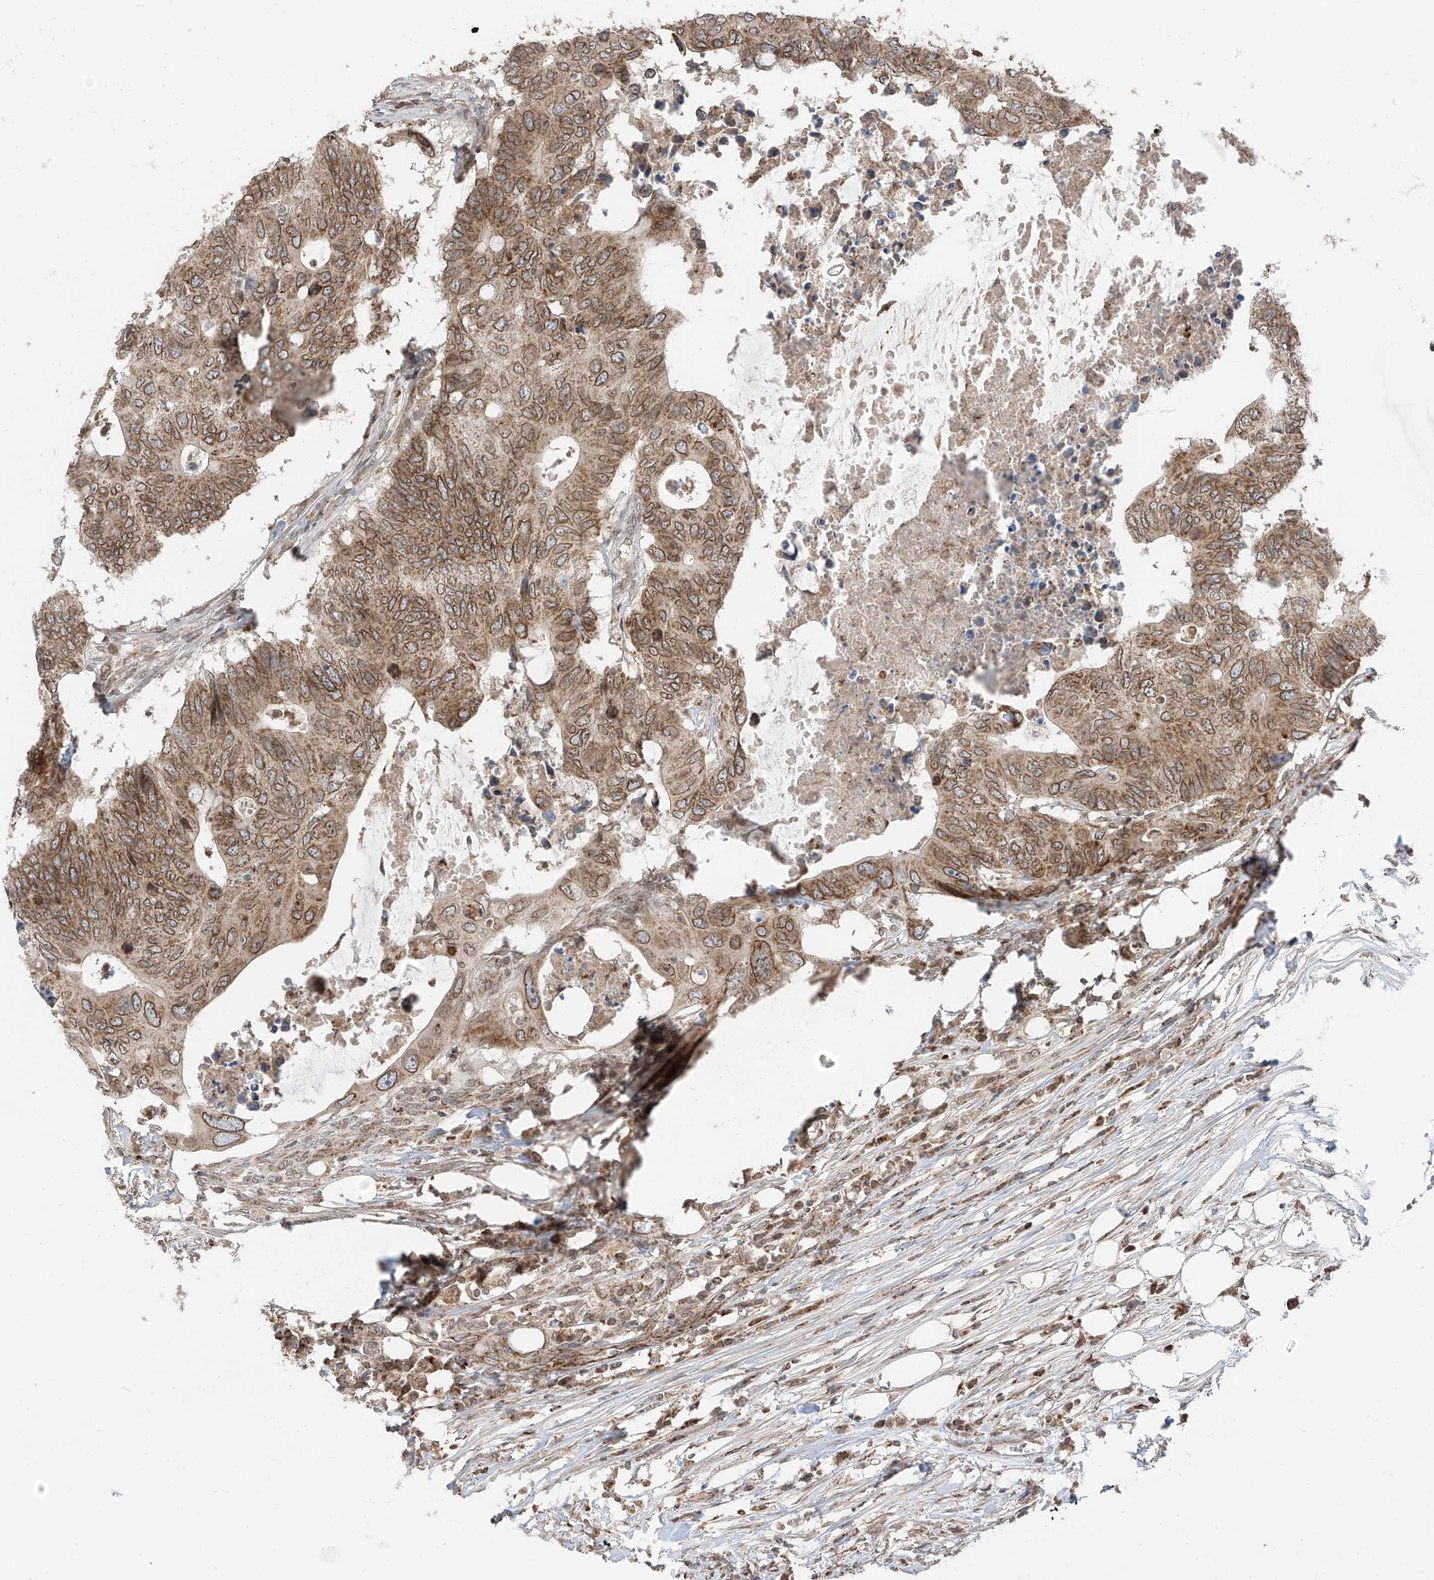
{"staining": {"intensity": "moderate", "quantity": ">75%", "location": "cytoplasmic/membranous,nuclear"}, "tissue": "colorectal cancer", "cell_type": "Tumor cells", "image_type": "cancer", "snomed": [{"axis": "morphology", "description": "Adenocarcinoma, NOS"}, {"axis": "topography", "description": "Colon"}], "caption": "The micrograph reveals staining of colorectal cancer (adenocarcinoma), revealing moderate cytoplasmic/membranous and nuclear protein expression (brown color) within tumor cells.", "gene": "AHCTF1", "patient": {"sex": "male", "age": 71}}